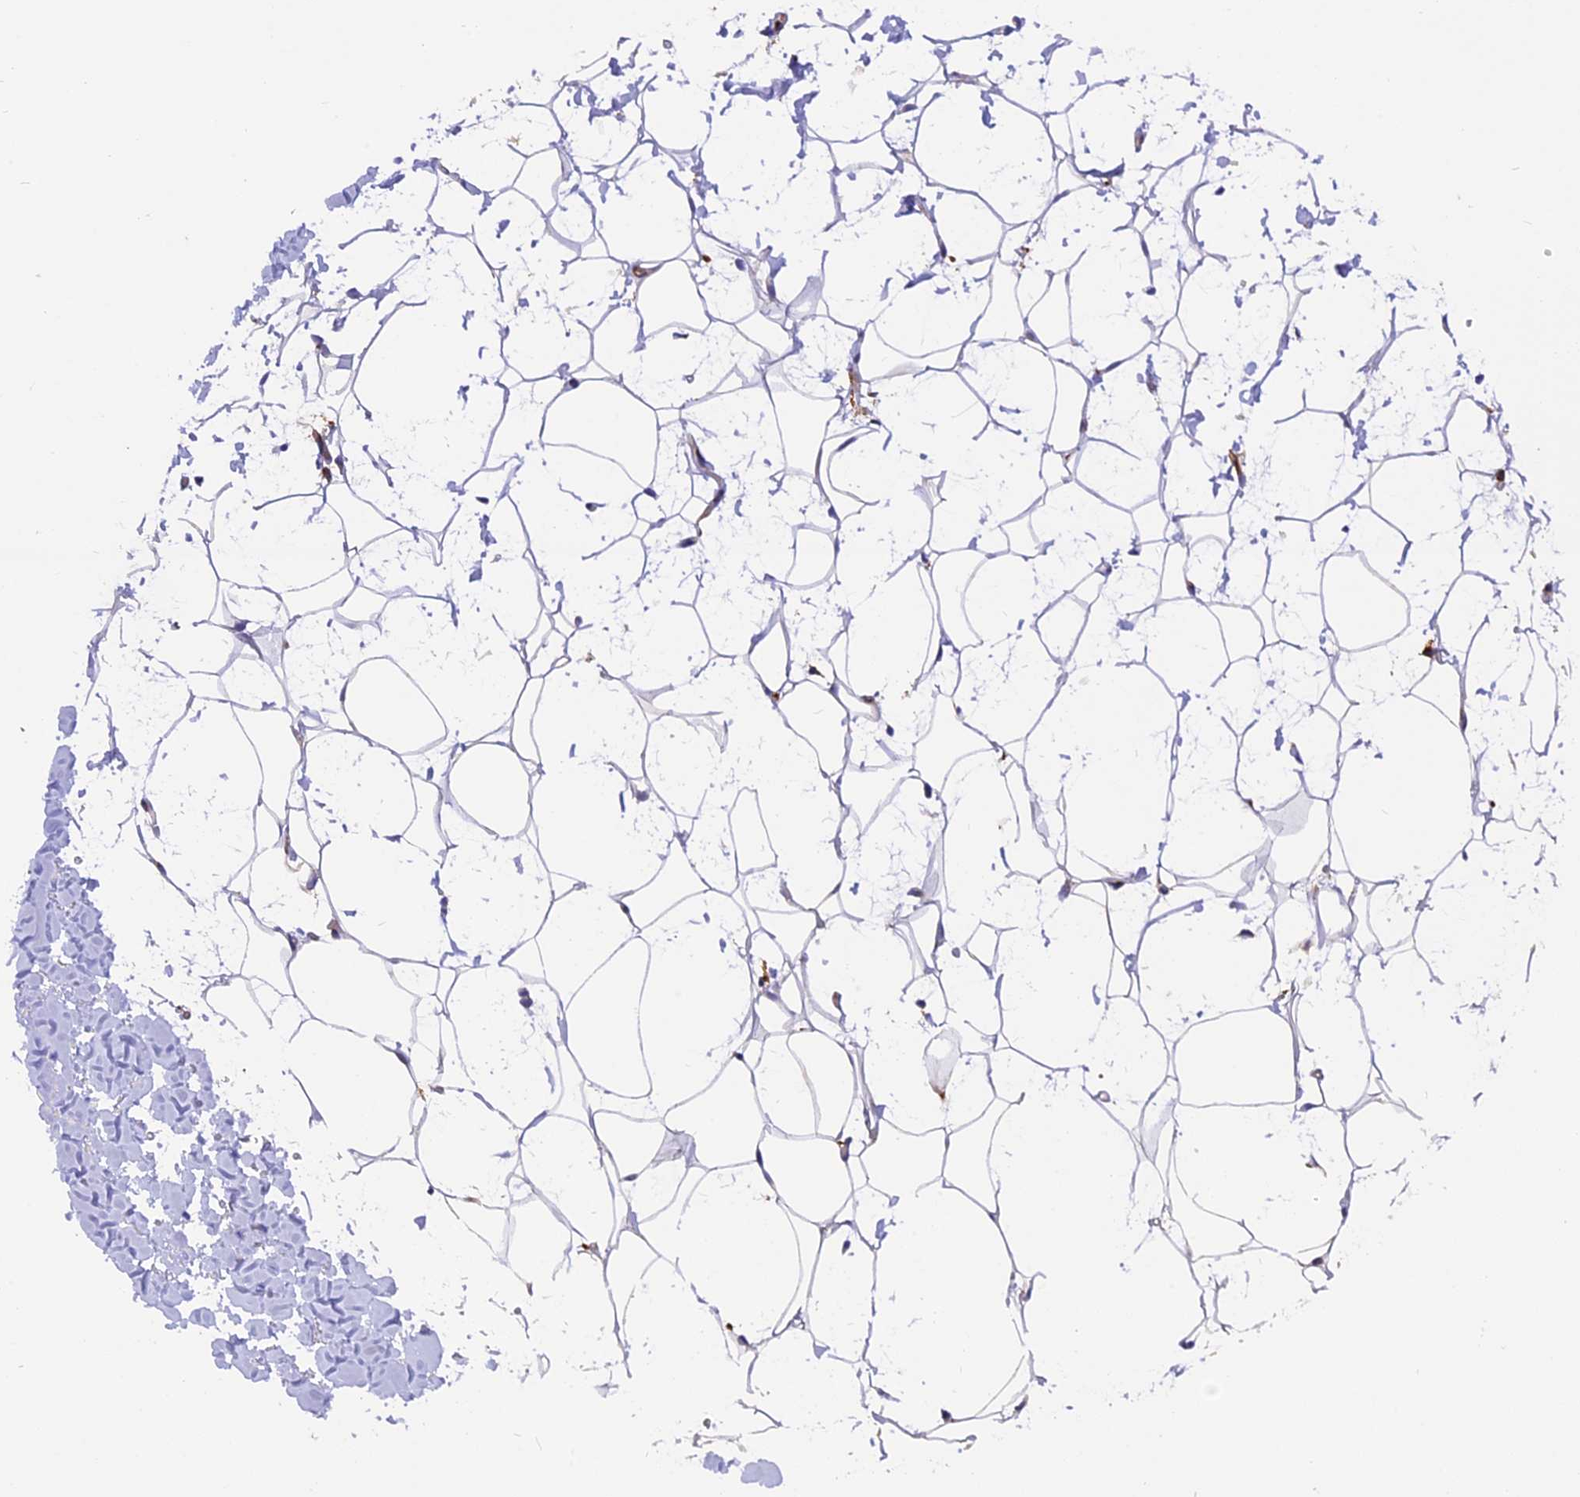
{"staining": {"intensity": "negative", "quantity": "none", "location": "none"}, "tissue": "adipose tissue", "cell_type": "Adipocytes", "image_type": "normal", "snomed": [{"axis": "morphology", "description": "Normal tissue, NOS"}, {"axis": "topography", "description": "Breast"}], "caption": "DAB (3,3'-diaminobenzidine) immunohistochemical staining of normal human adipose tissue reveals no significant staining in adipocytes. (Stains: DAB (3,3'-diaminobenzidine) immunohistochemistry with hematoxylin counter stain, Microscopy: brightfield microscopy at high magnification).", "gene": "EHBP1L1", "patient": {"sex": "female", "age": 26}}